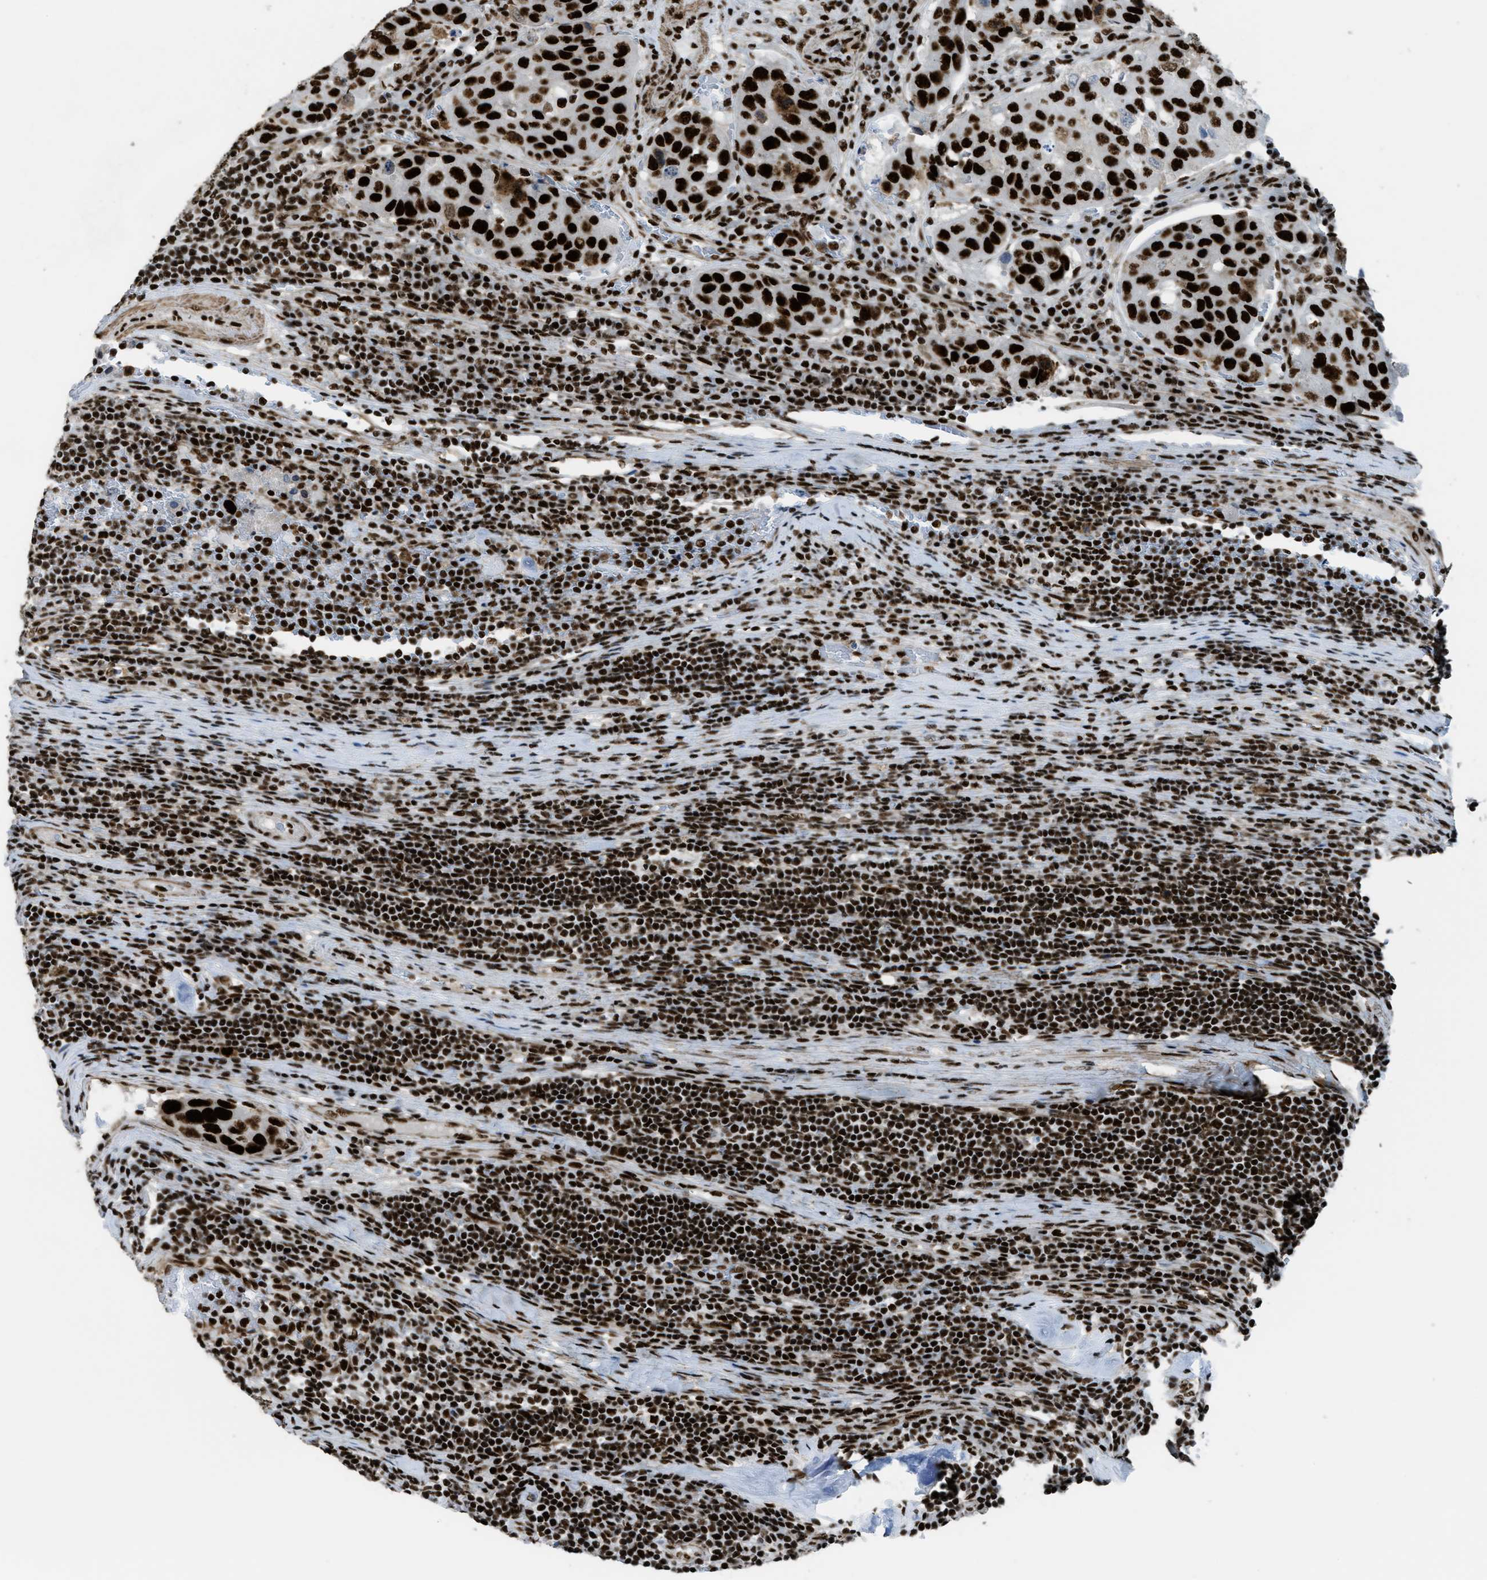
{"staining": {"intensity": "strong", "quantity": ">75%", "location": "cytoplasmic/membranous,nuclear"}, "tissue": "urothelial cancer", "cell_type": "Tumor cells", "image_type": "cancer", "snomed": [{"axis": "morphology", "description": "Urothelial carcinoma, High grade"}, {"axis": "topography", "description": "Lymph node"}, {"axis": "topography", "description": "Urinary bladder"}], "caption": "Immunohistochemical staining of human urothelial carcinoma (high-grade) demonstrates high levels of strong cytoplasmic/membranous and nuclear positivity in about >75% of tumor cells.", "gene": "ZNF207", "patient": {"sex": "male", "age": 51}}